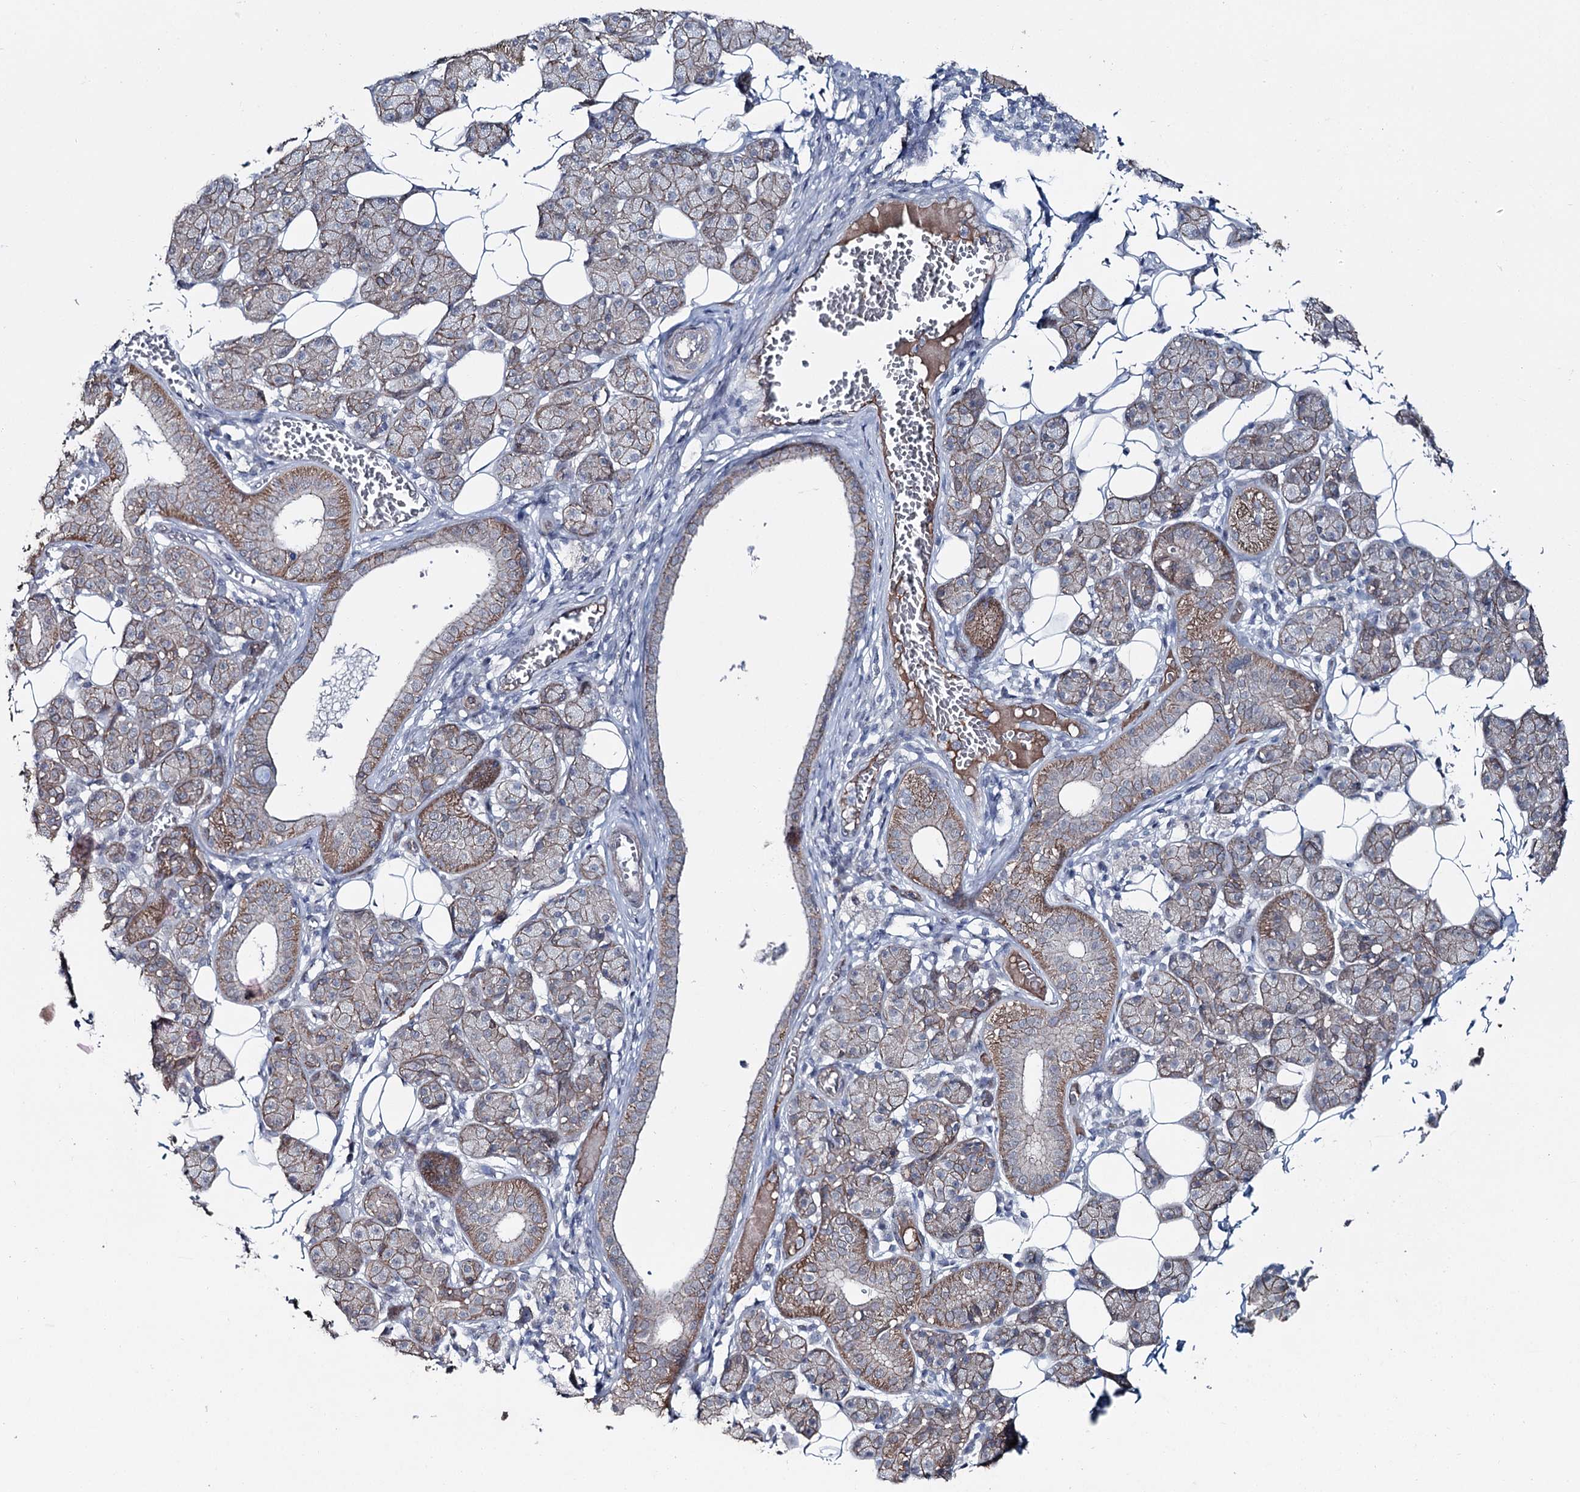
{"staining": {"intensity": "moderate", "quantity": ">75%", "location": "cytoplasmic/membranous"}, "tissue": "salivary gland", "cell_type": "Glandular cells", "image_type": "normal", "snomed": [{"axis": "morphology", "description": "Normal tissue, NOS"}, {"axis": "topography", "description": "Salivary gland"}], "caption": "This photomicrograph displays IHC staining of benign salivary gland, with medium moderate cytoplasmic/membranous staining in about >75% of glandular cells.", "gene": "FAM120B", "patient": {"sex": "female", "age": 33}}